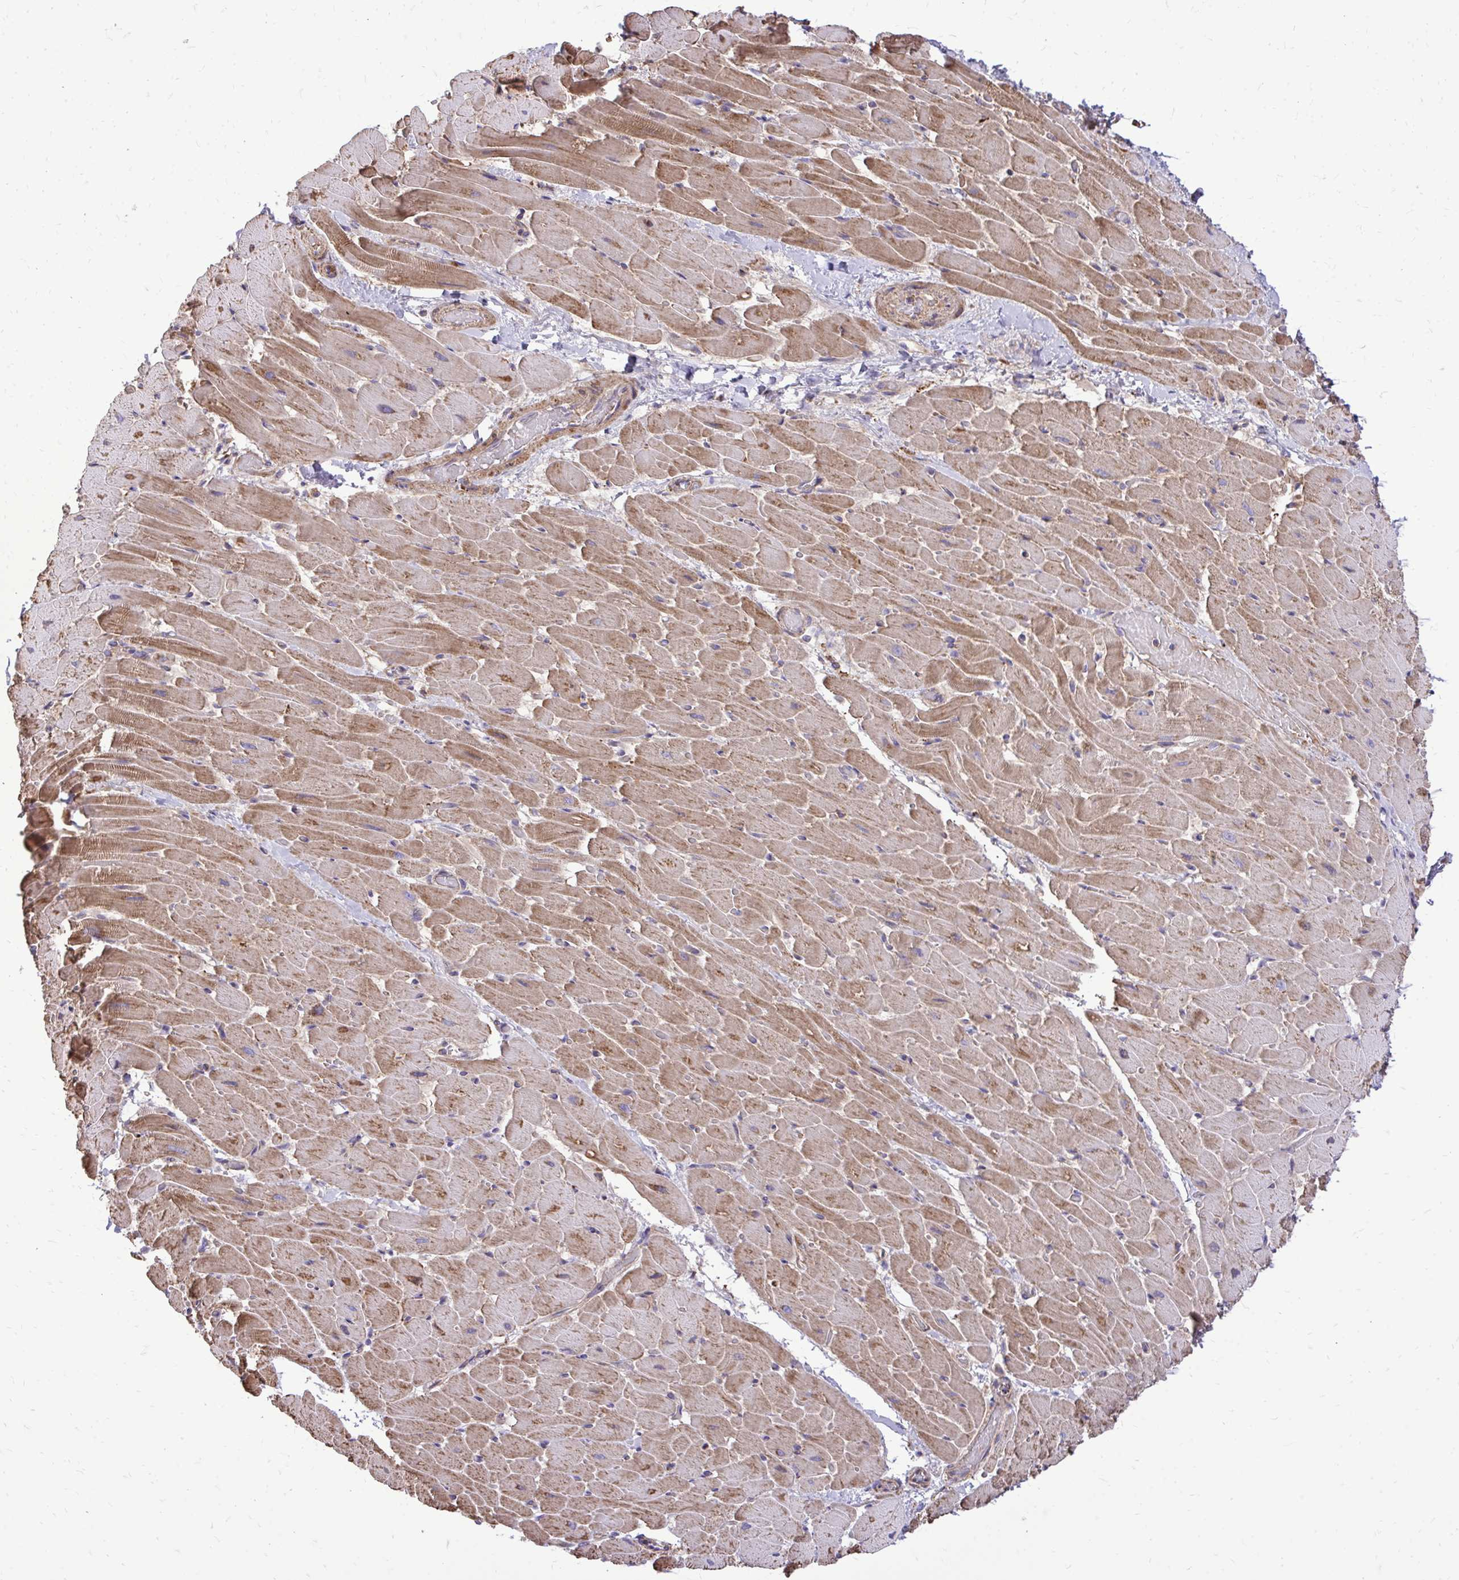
{"staining": {"intensity": "moderate", "quantity": ">75%", "location": "cytoplasmic/membranous"}, "tissue": "heart muscle", "cell_type": "Cardiomyocytes", "image_type": "normal", "snomed": [{"axis": "morphology", "description": "Normal tissue, NOS"}, {"axis": "topography", "description": "Heart"}], "caption": "Protein expression analysis of normal heart muscle displays moderate cytoplasmic/membranous staining in approximately >75% of cardiomyocytes.", "gene": "ATP13A2", "patient": {"sex": "male", "age": 37}}